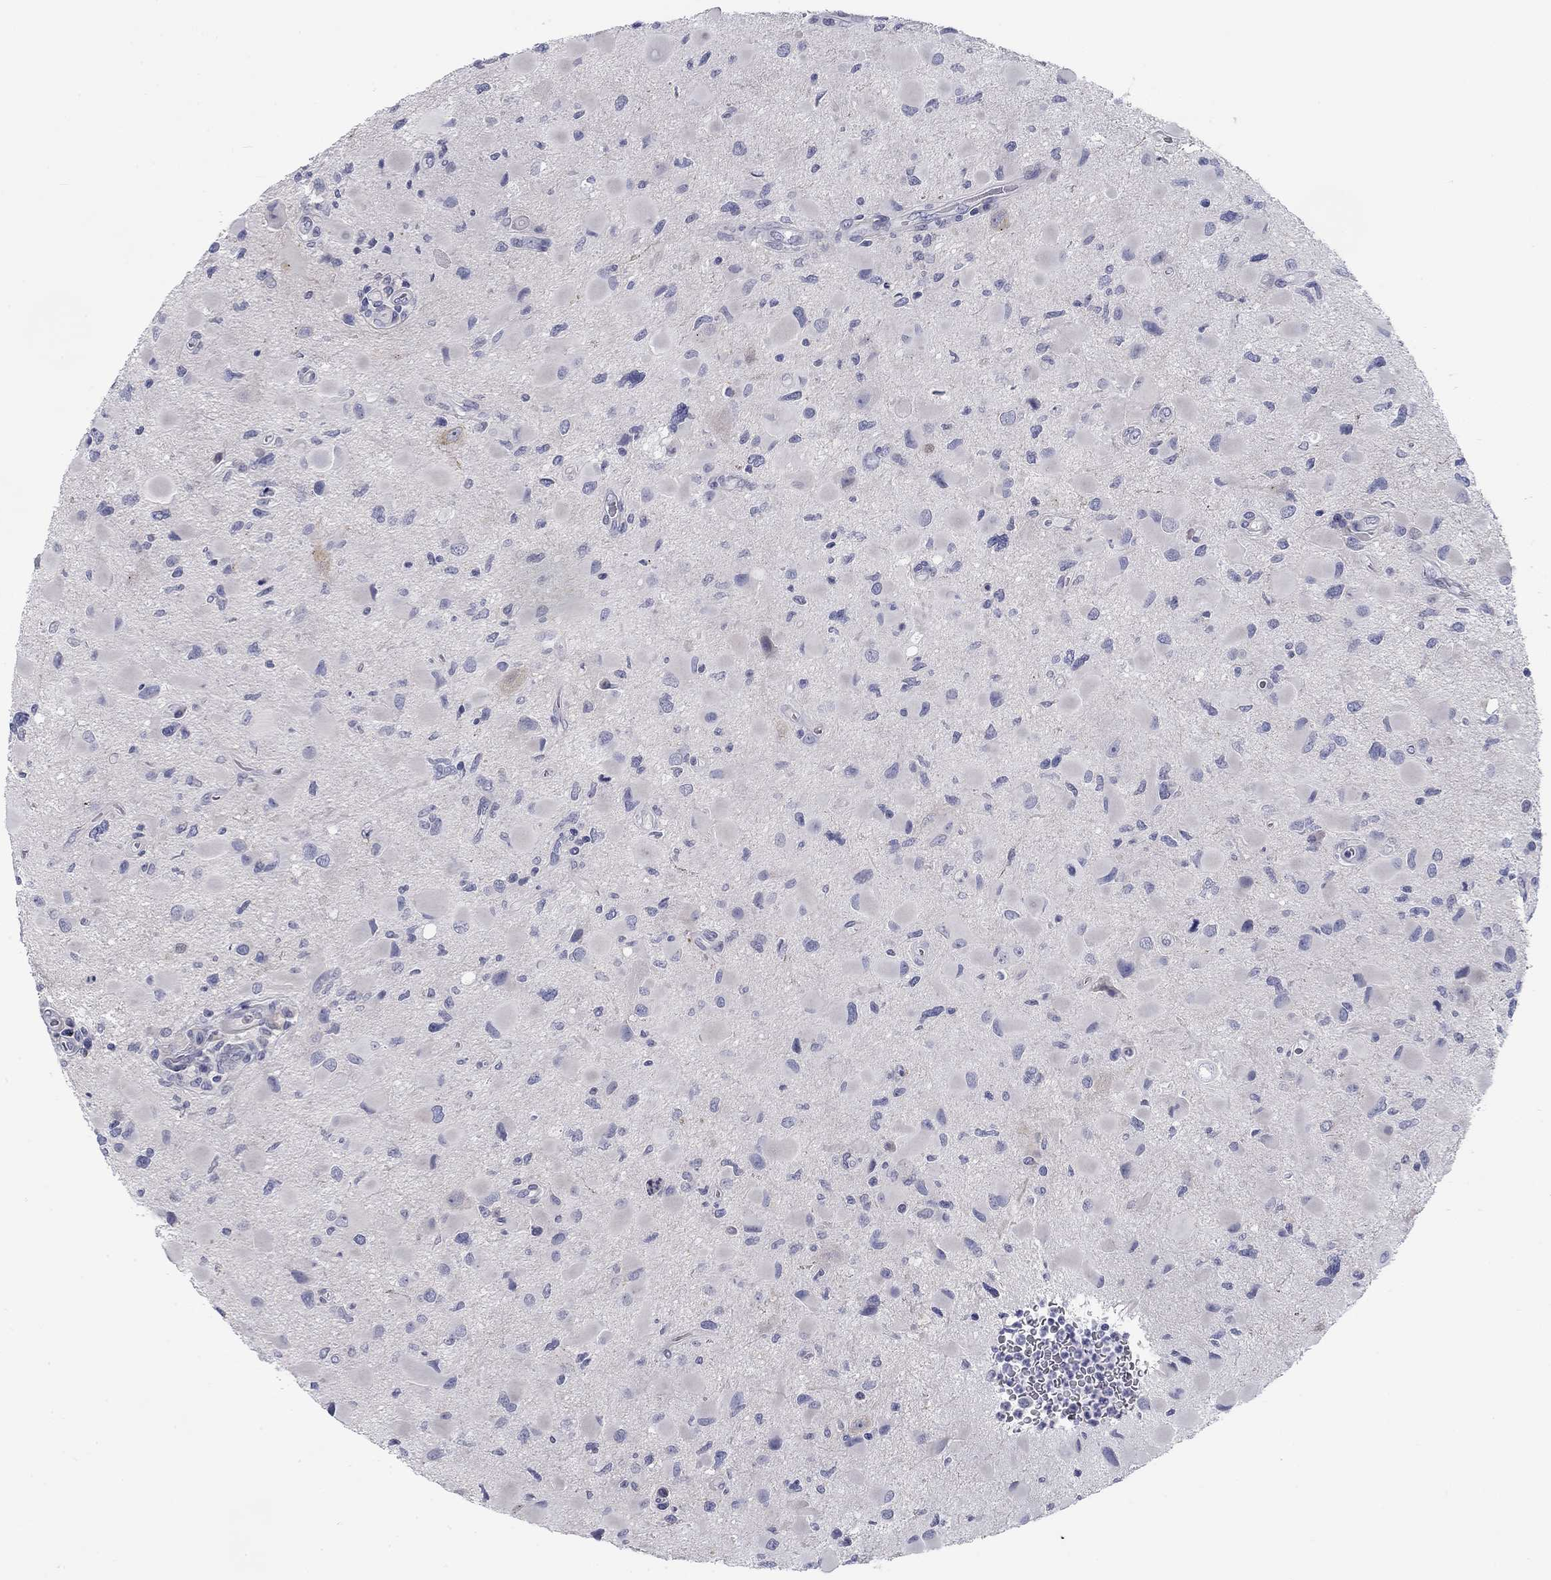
{"staining": {"intensity": "negative", "quantity": "none", "location": "none"}, "tissue": "glioma", "cell_type": "Tumor cells", "image_type": "cancer", "snomed": [{"axis": "morphology", "description": "Glioma, malignant, Low grade"}, {"axis": "topography", "description": "Brain"}], "caption": "Immunohistochemical staining of glioma exhibits no significant staining in tumor cells.", "gene": "CALB1", "patient": {"sex": "female", "age": 32}}